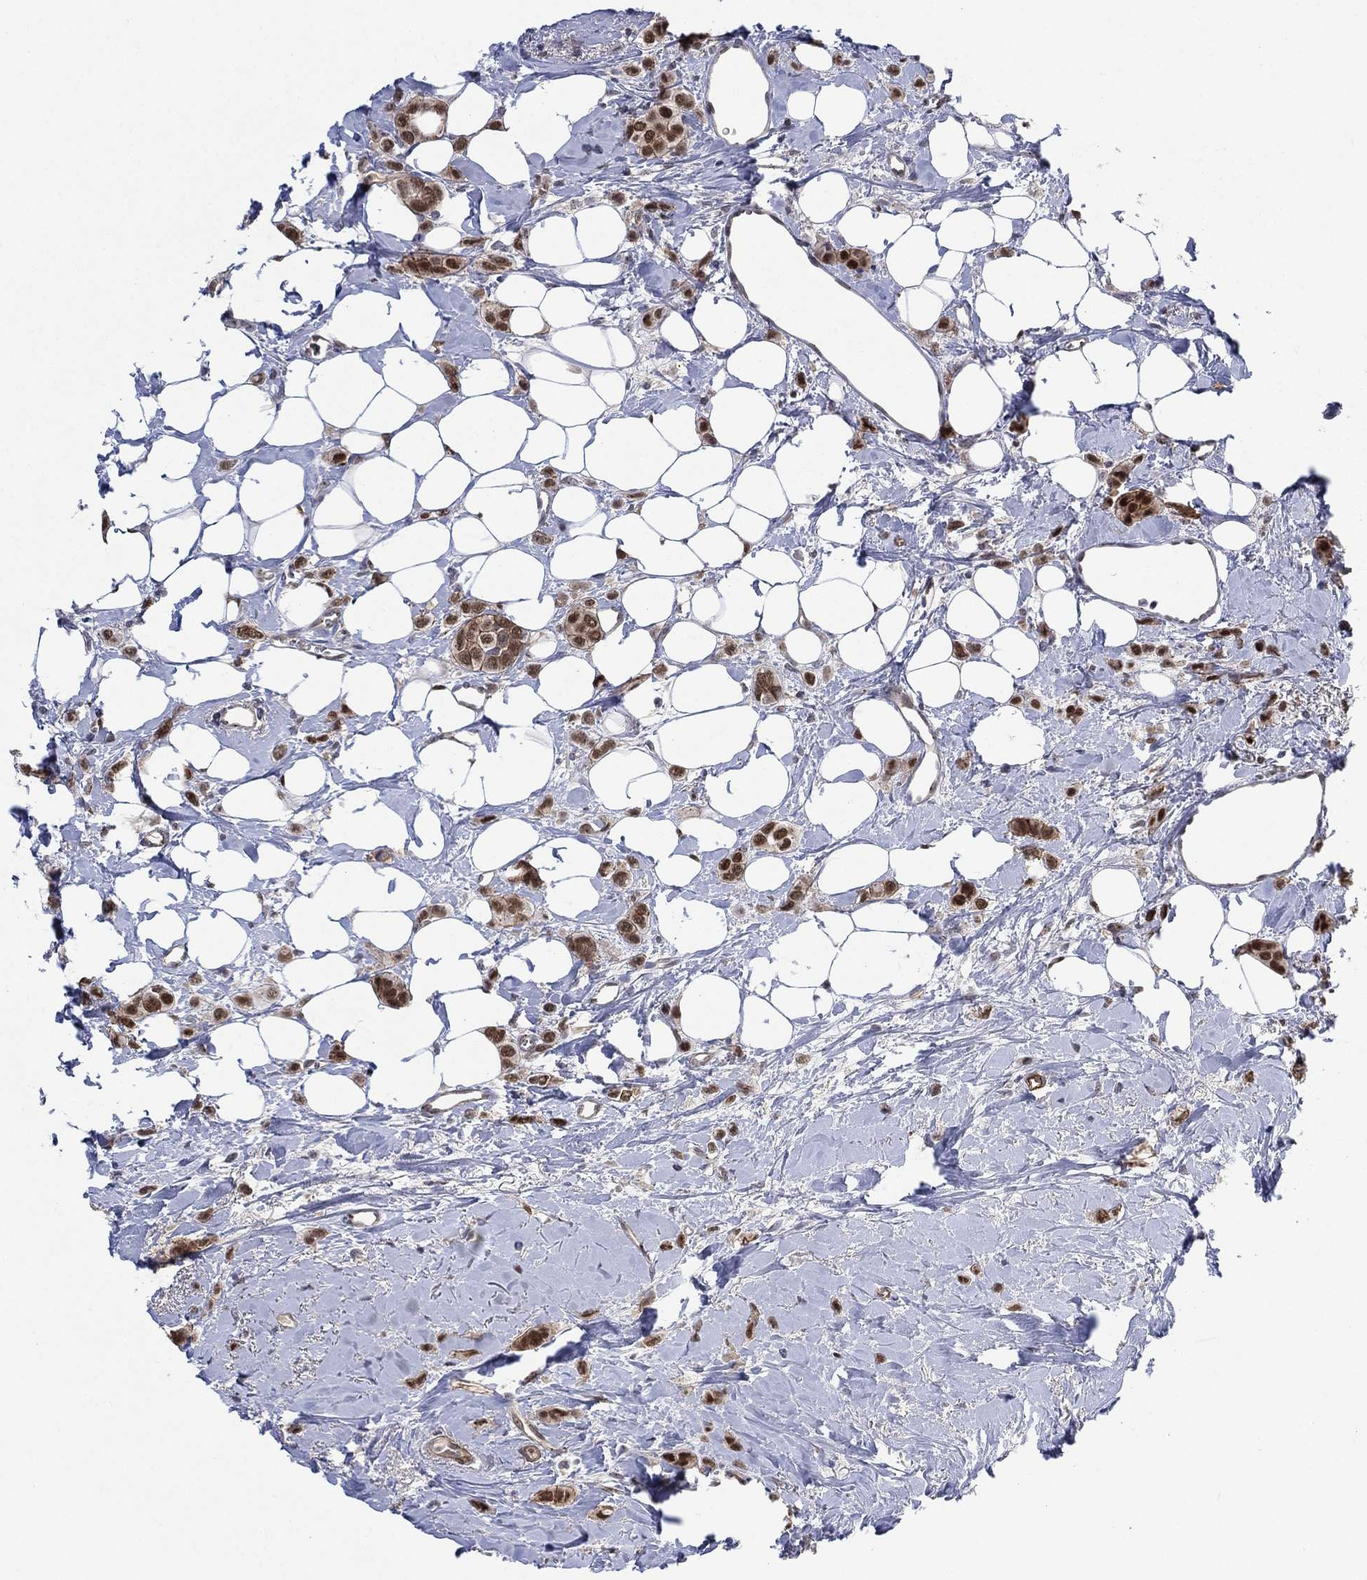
{"staining": {"intensity": "strong", "quantity": "25%-75%", "location": "nuclear"}, "tissue": "breast cancer", "cell_type": "Tumor cells", "image_type": "cancer", "snomed": [{"axis": "morphology", "description": "Lobular carcinoma"}, {"axis": "topography", "description": "Breast"}], "caption": "A brown stain highlights strong nuclear positivity of a protein in human breast lobular carcinoma tumor cells. The protein is shown in brown color, while the nuclei are stained blue.", "gene": "GSE1", "patient": {"sex": "female", "age": 66}}